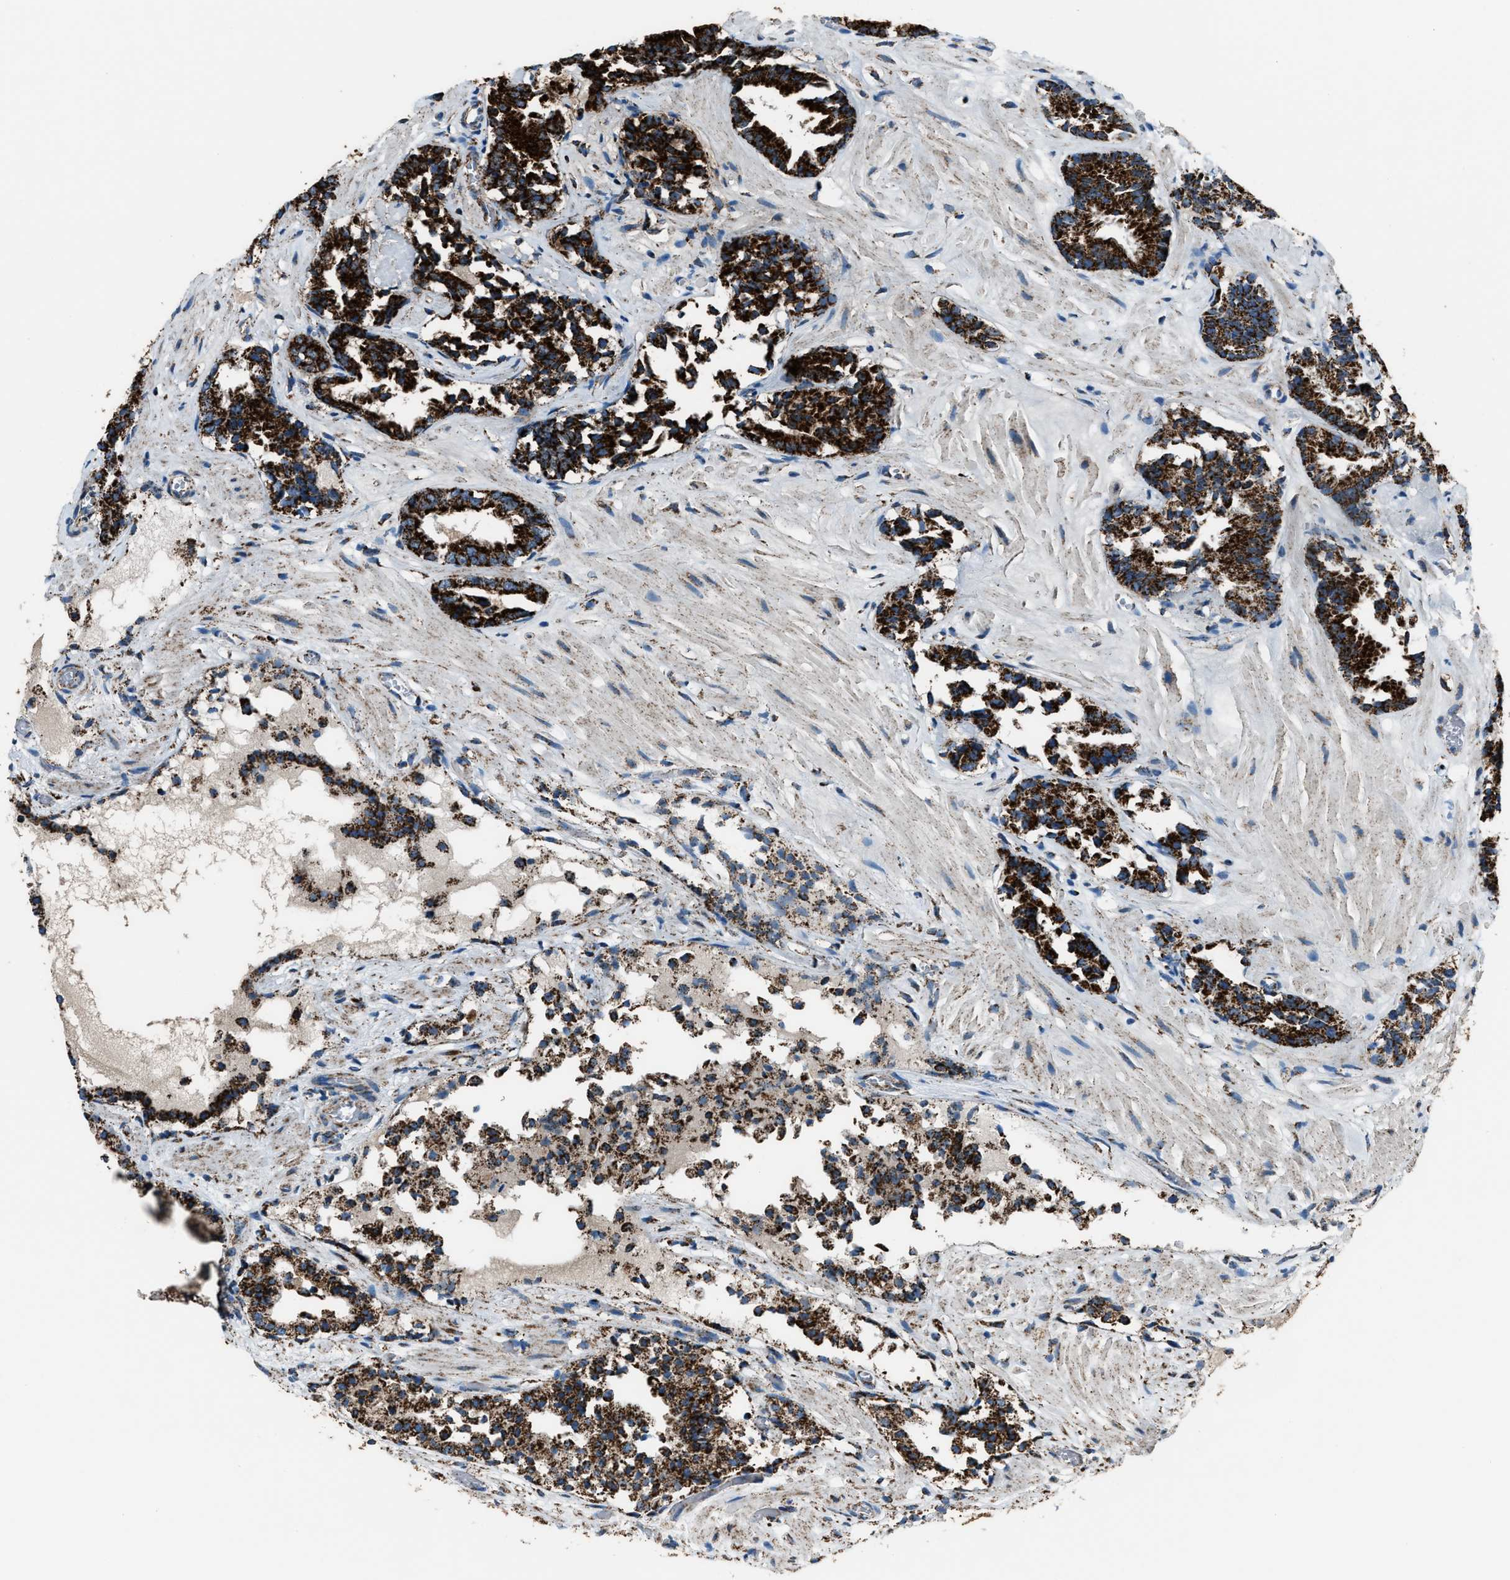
{"staining": {"intensity": "strong", "quantity": ">75%", "location": "cytoplasmic/membranous"}, "tissue": "prostate cancer", "cell_type": "Tumor cells", "image_type": "cancer", "snomed": [{"axis": "morphology", "description": "Adenocarcinoma, Low grade"}, {"axis": "topography", "description": "Prostate"}], "caption": "This micrograph demonstrates immunohistochemistry (IHC) staining of human prostate cancer (low-grade adenocarcinoma), with high strong cytoplasmic/membranous positivity in approximately >75% of tumor cells.", "gene": "MDH2", "patient": {"sex": "male", "age": 51}}